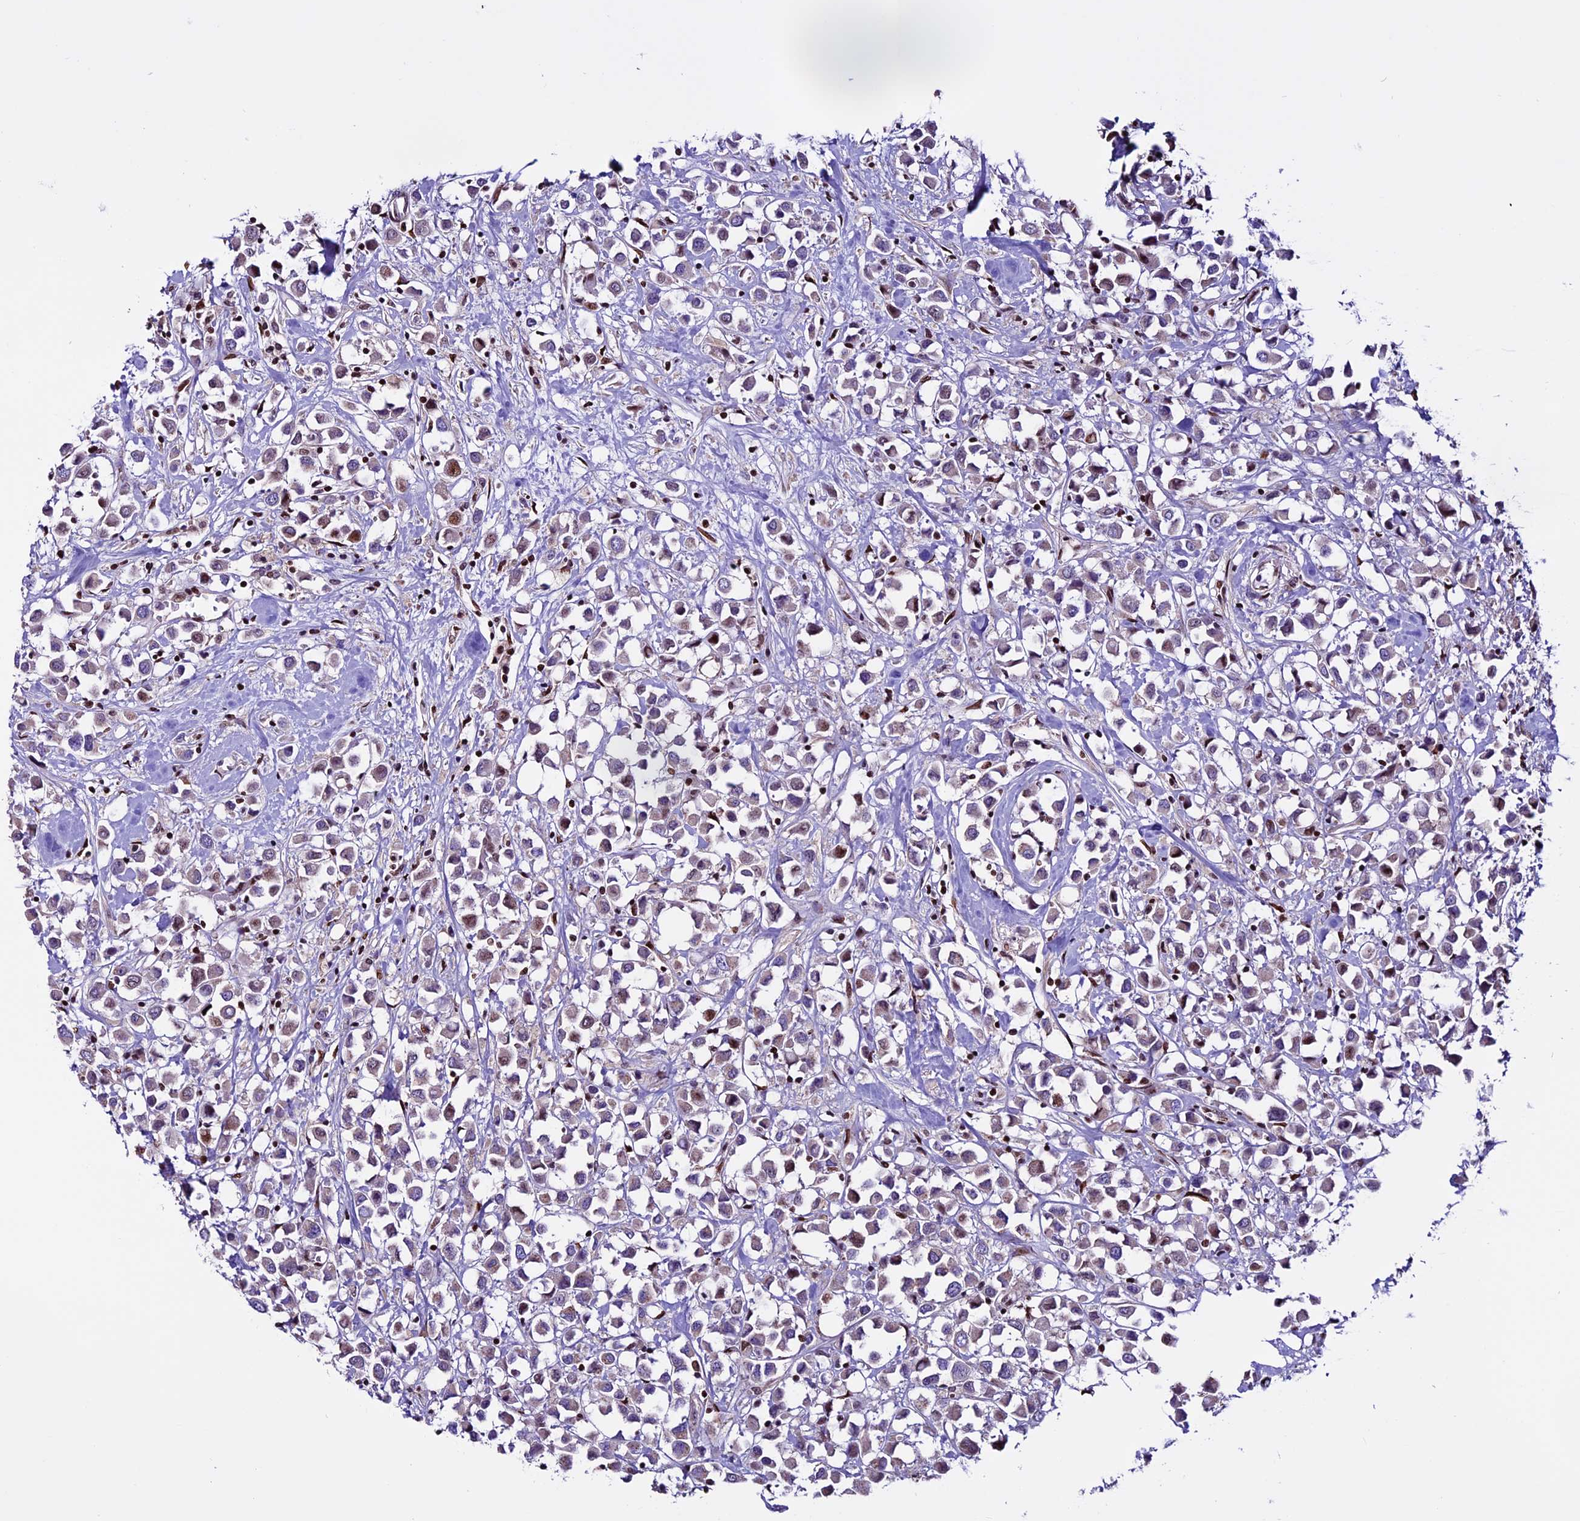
{"staining": {"intensity": "moderate", "quantity": "<25%", "location": "nuclear"}, "tissue": "breast cancer", "cell_type": "Tumor cells", "image_type": "cancer", "snomed": [{"axis": "morphology", "description": "Duct carcinoma"}, {"axis": "topography", "description": "Breast"}], "caption": "Protein expression analysis of human breast invasive ductal carcinoma reveals moderate nuclear staining in about <25% of tumor cells.", "gene": "RINL", "patient": {"sex": "female", "age": 61}}